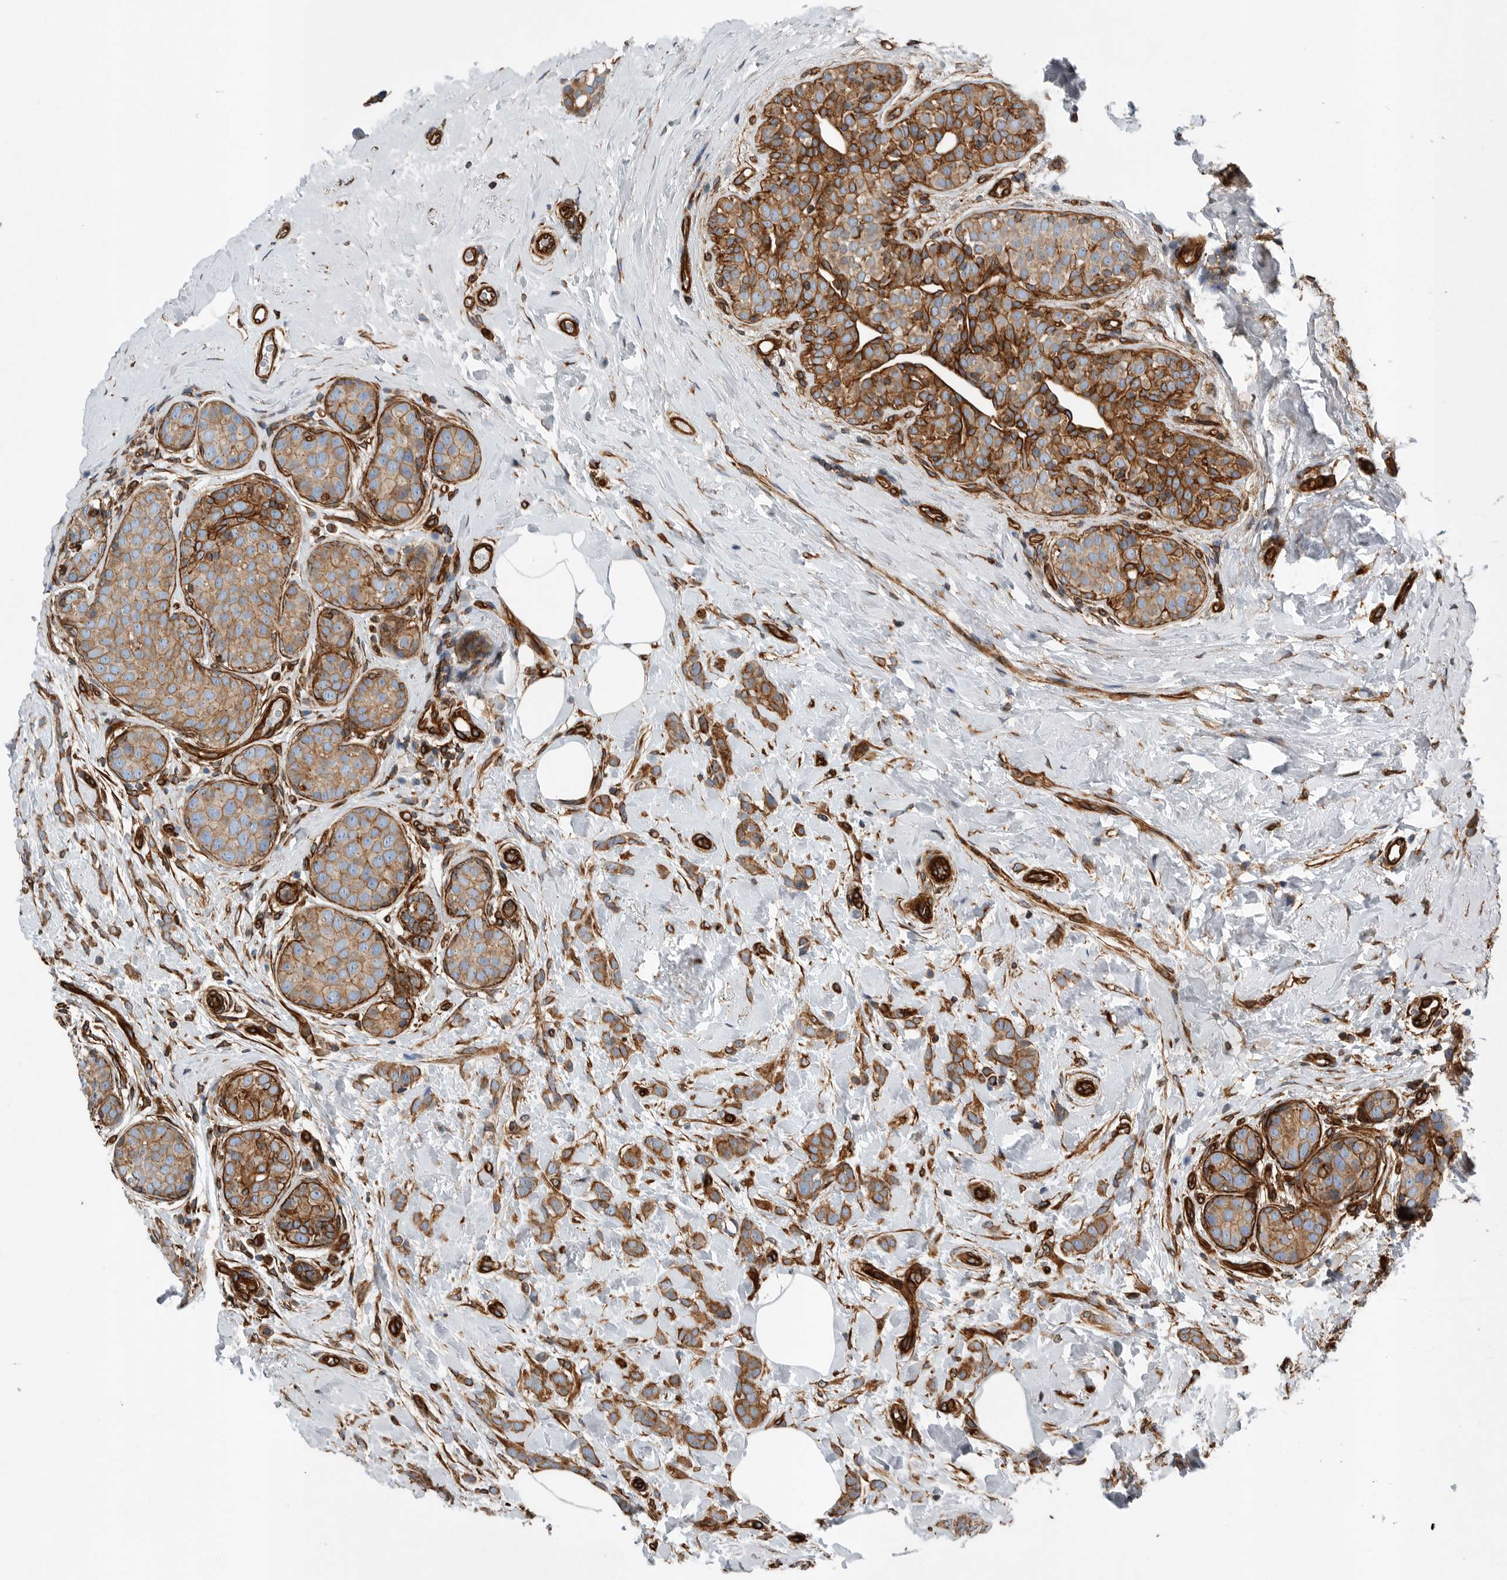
{"staining": {"intensity": "moderate", "quantity": ">75%", "location": "cytoplasmic/membranous"}, "tissue": "breast cancer", "cell_type": "Tumor cells", "image_type": "cancer", "snomed": [{"axis": "morphology", "description": "Lobular carcinoma, in situ"}, {"axis": "morphology", "description": "Lobular carcinoma"}, {"axis": "topography", "description": "Breast"}], "caption": "Breast lobular carcinoma tissue shows moderate cytoplasmic/membranous positivity in approximately >75% of tumor cells", "gene": "PLEC", "patient": {"sex": "female", "age": 41}}